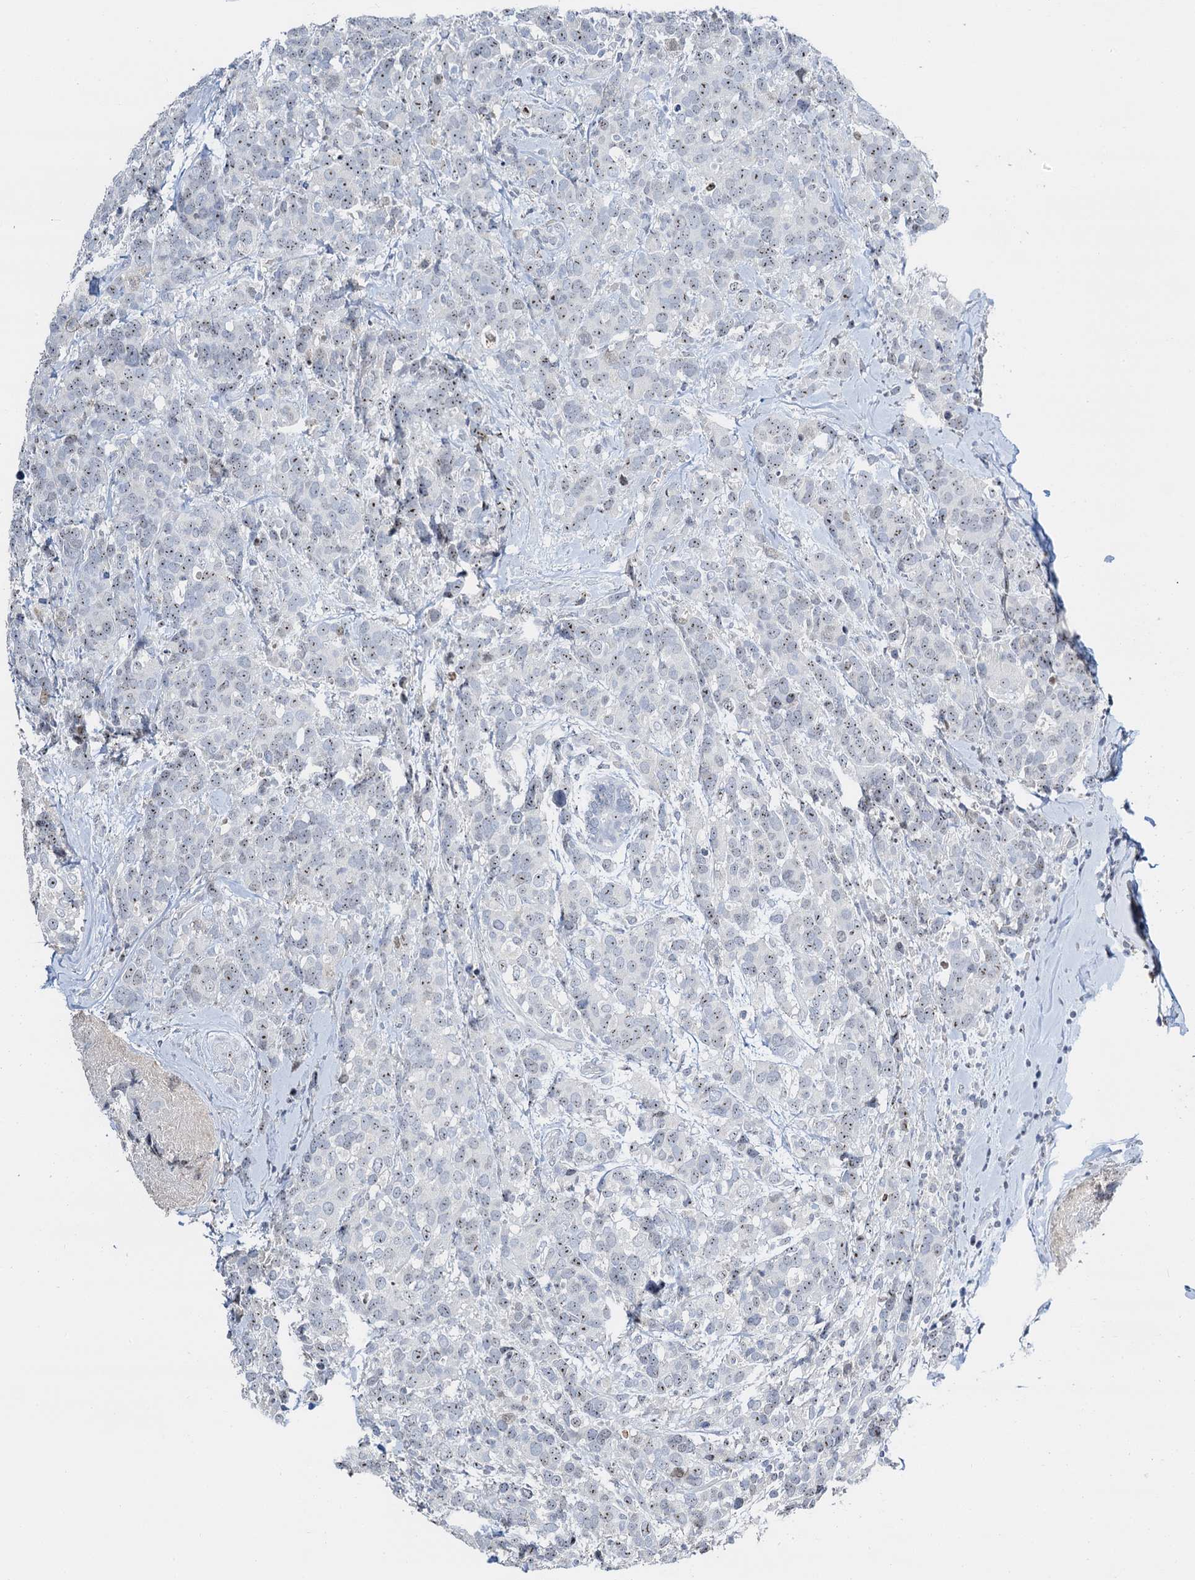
{"staining": {"intensity": "weak", "quantity": "25%-75%", "location": "nuclear"}, "tissue": "breast cancer", "cell_type": "Tumor cells", "image_type": "cancer", "snomed": [{"axis": "morphology", "description": "Lobular carcinoma"}, {"axis": "topography", "description": "Breast"}], "caption": "This is an image of immunohistochemistry (IHC) staining of breast cancer, which shows weak staining in the nuclear of tumor cells.", "gene": "NOP2", "patient": {"sex": "female", "age": 59}}